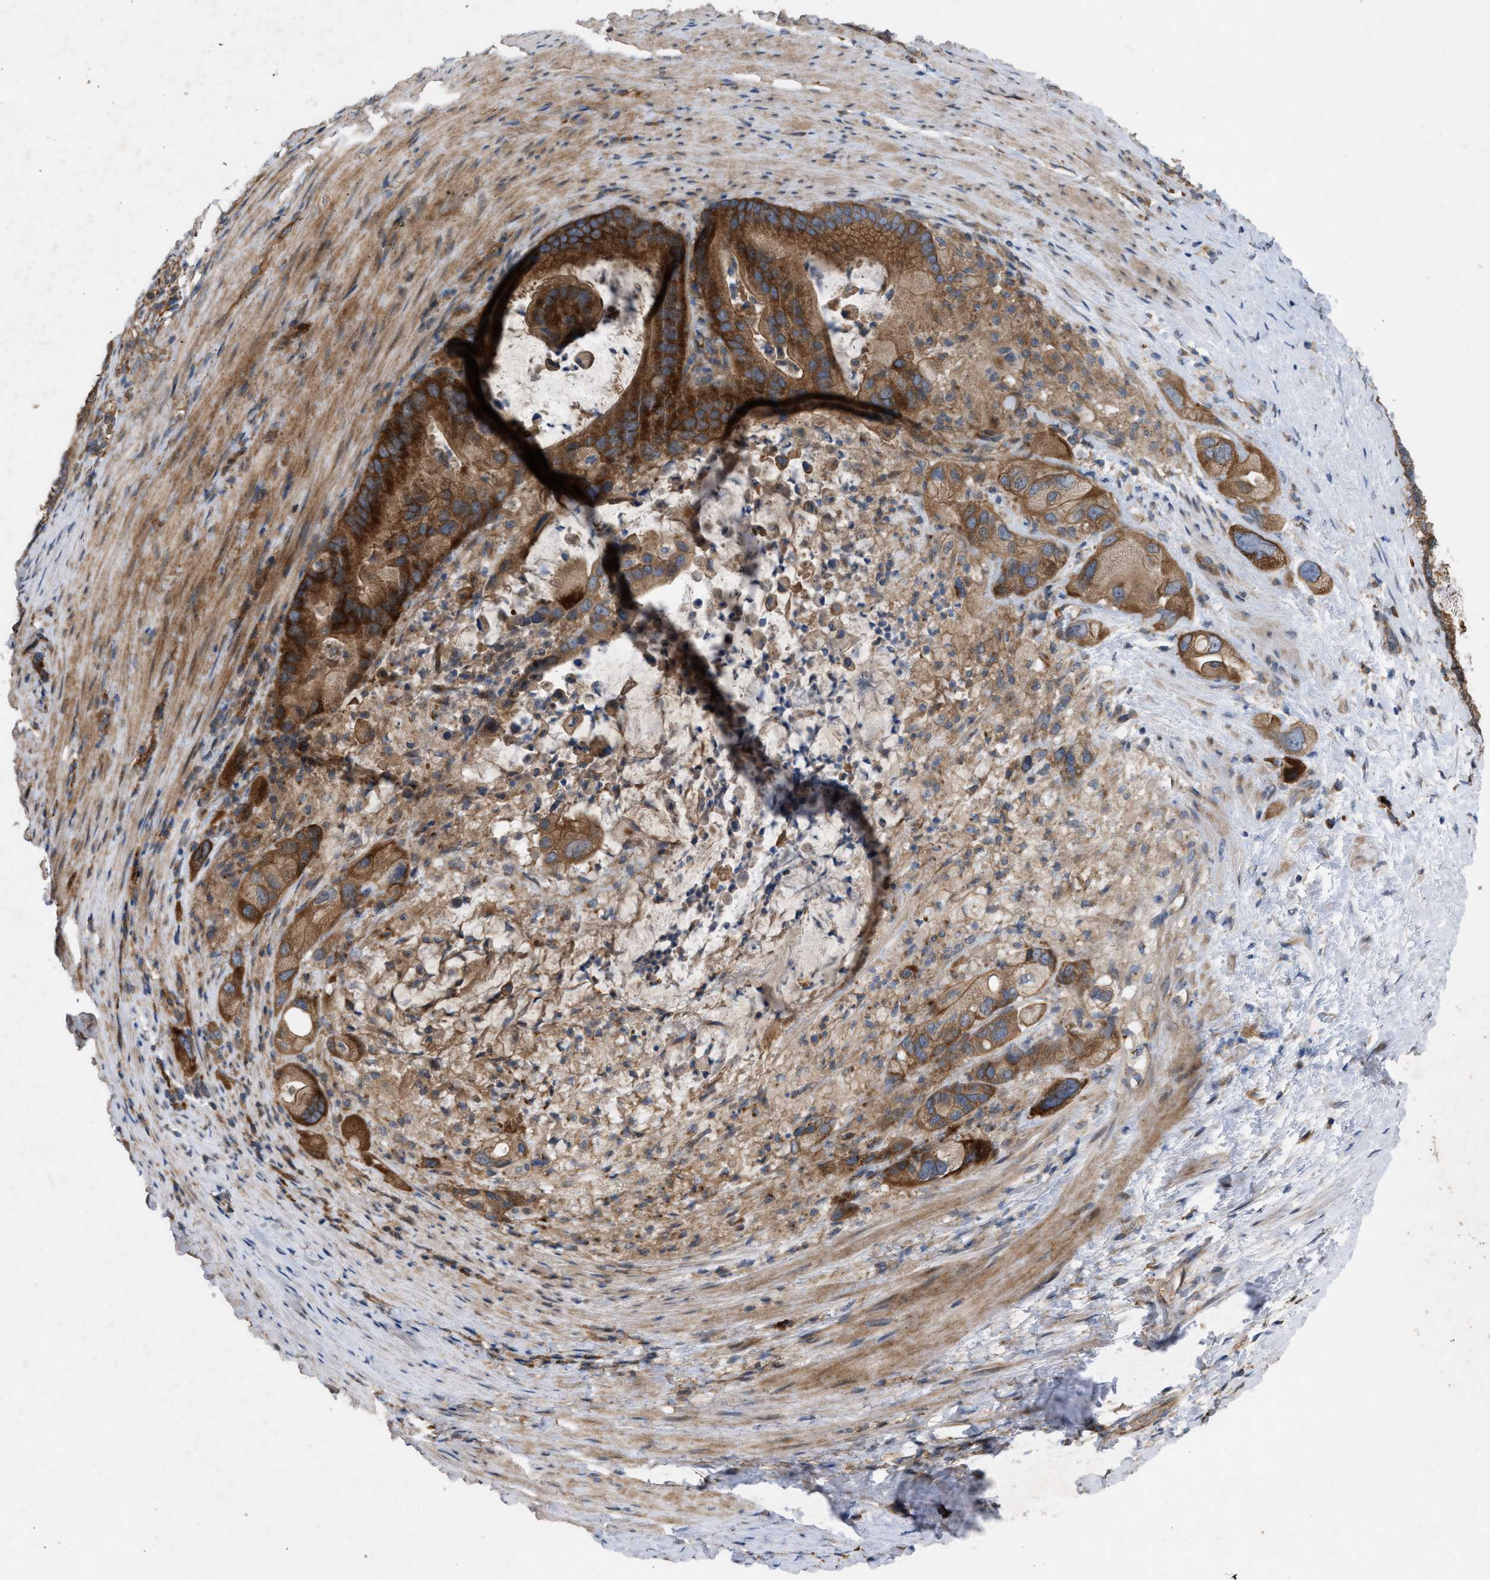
{"staining": {"intensity": "strong", "quantity": ">75%", "location": "cytoplasmic/membranous"}, "tissue": "pancreatic cancer", "cell_type": "Tumor cells", "image_type": "cancer", "snomed": [{"axis": "morphology", "description": "Adenocarcinoma, NOS"}, {"axis": "topography", "description": "Pancreas"}], "caption": "Immunohistochemical staining of pancreatic cancer reveals high levels of strong cytoplasmic/membranous protein expression in about >75% of tumor cells. (DAB (3,3'-diaminobenzidine) IHC, brown staining for protein, blue staining for nuclei).", "gene": "GCC1", "patient": {"sex": "male", "age": 69}}